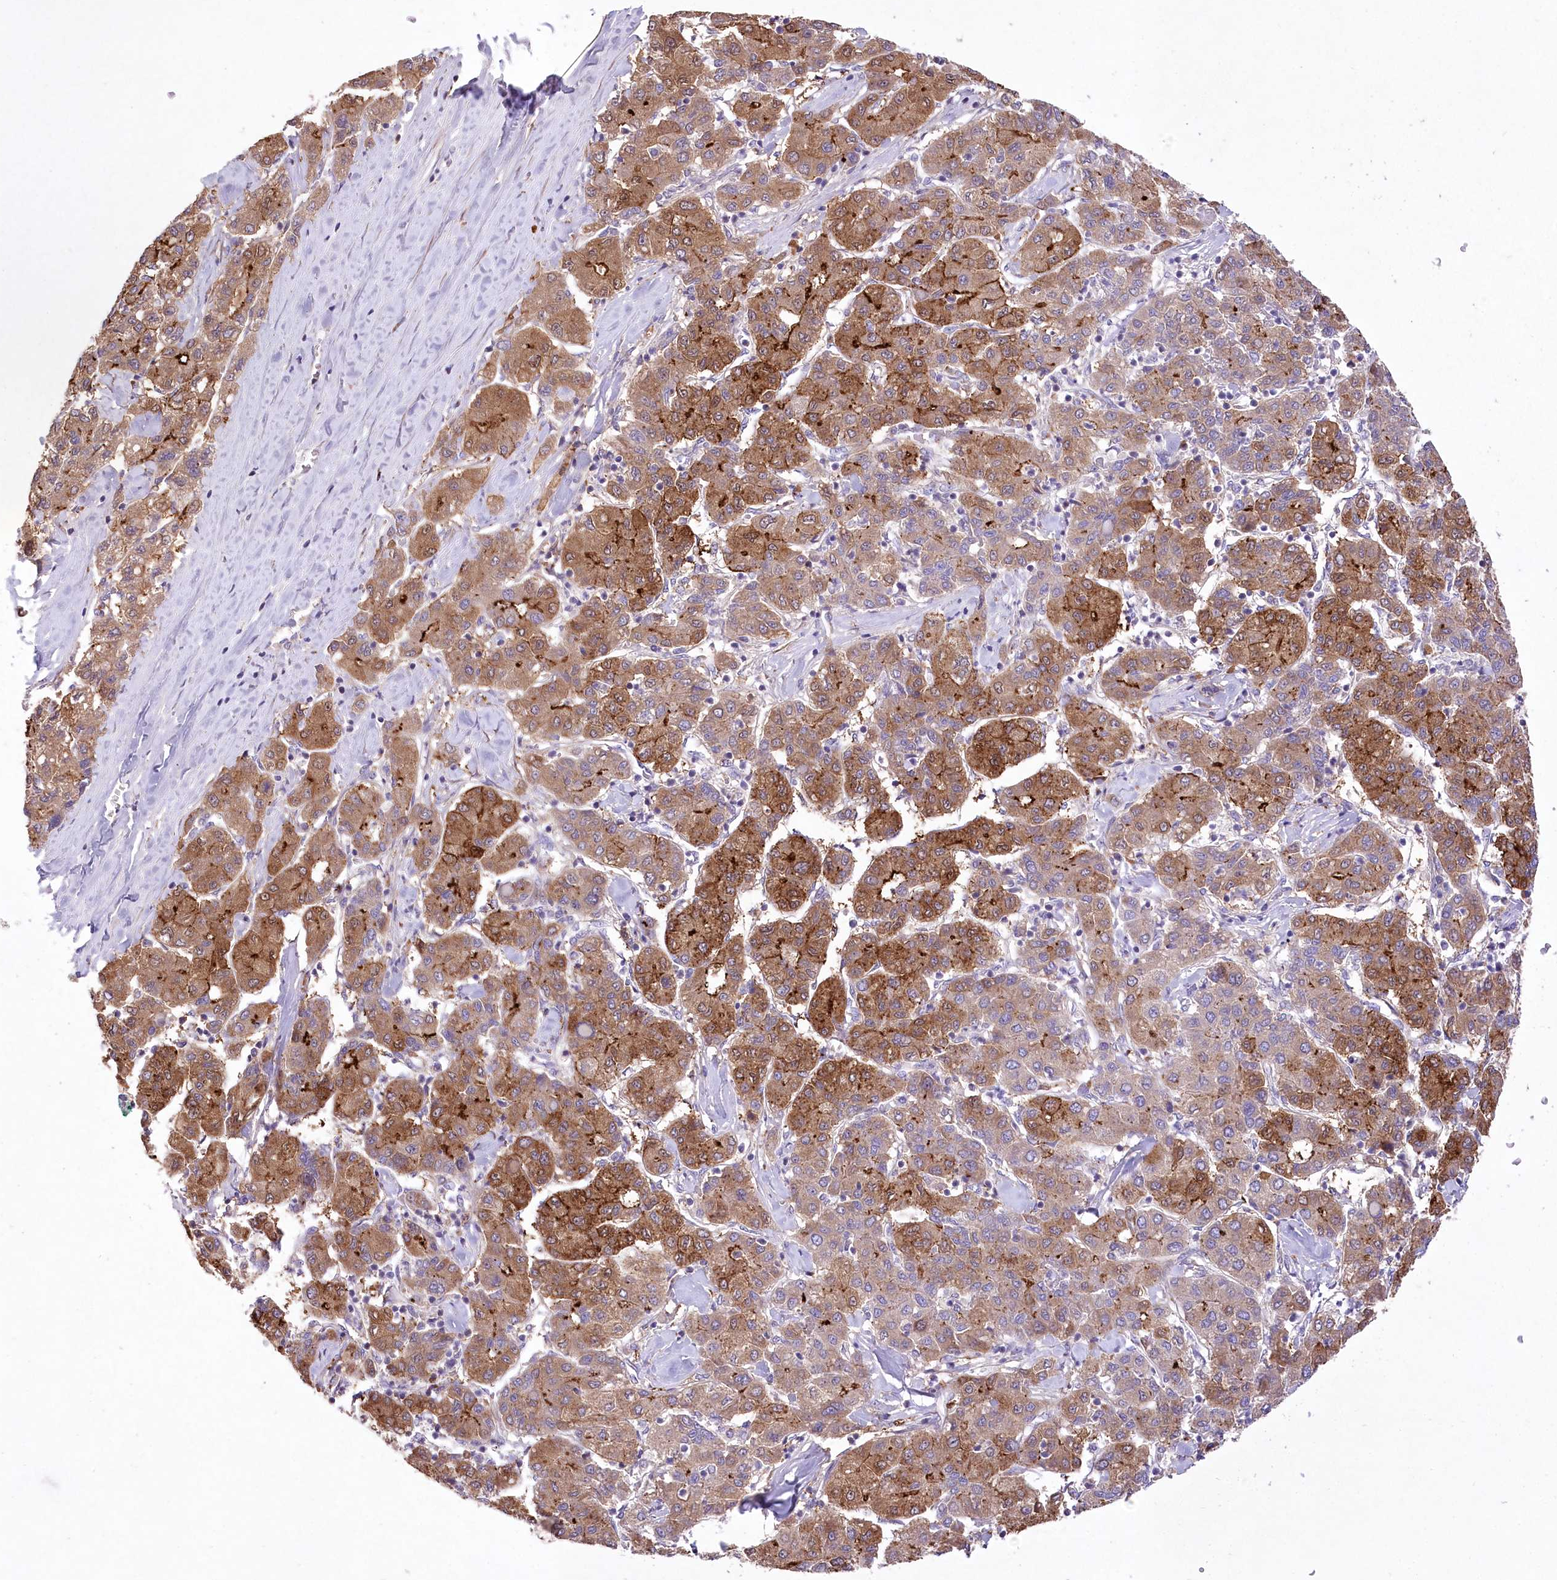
{"staining": {"intensity": "strong", "quantity": ">75%", "location": "cytoplasmic/membranous"}, "tissue": "liver cancer", "cell_type": "Tumor cells", "image_type": "cancer", "snomed": [{"axis": "morphology", "description": "Carcinoma, Hepatocellular, NOS"}, {"axis": "topography", "description": "Liver"}], "caption": "Immunohistochemical staining of liver cancer reveals high levels of strong cytoplasmic/membranous positivity in about >75% of tumor cells.", "gene": "PBLD", "patient": {"sex": "male", "age": 65}}